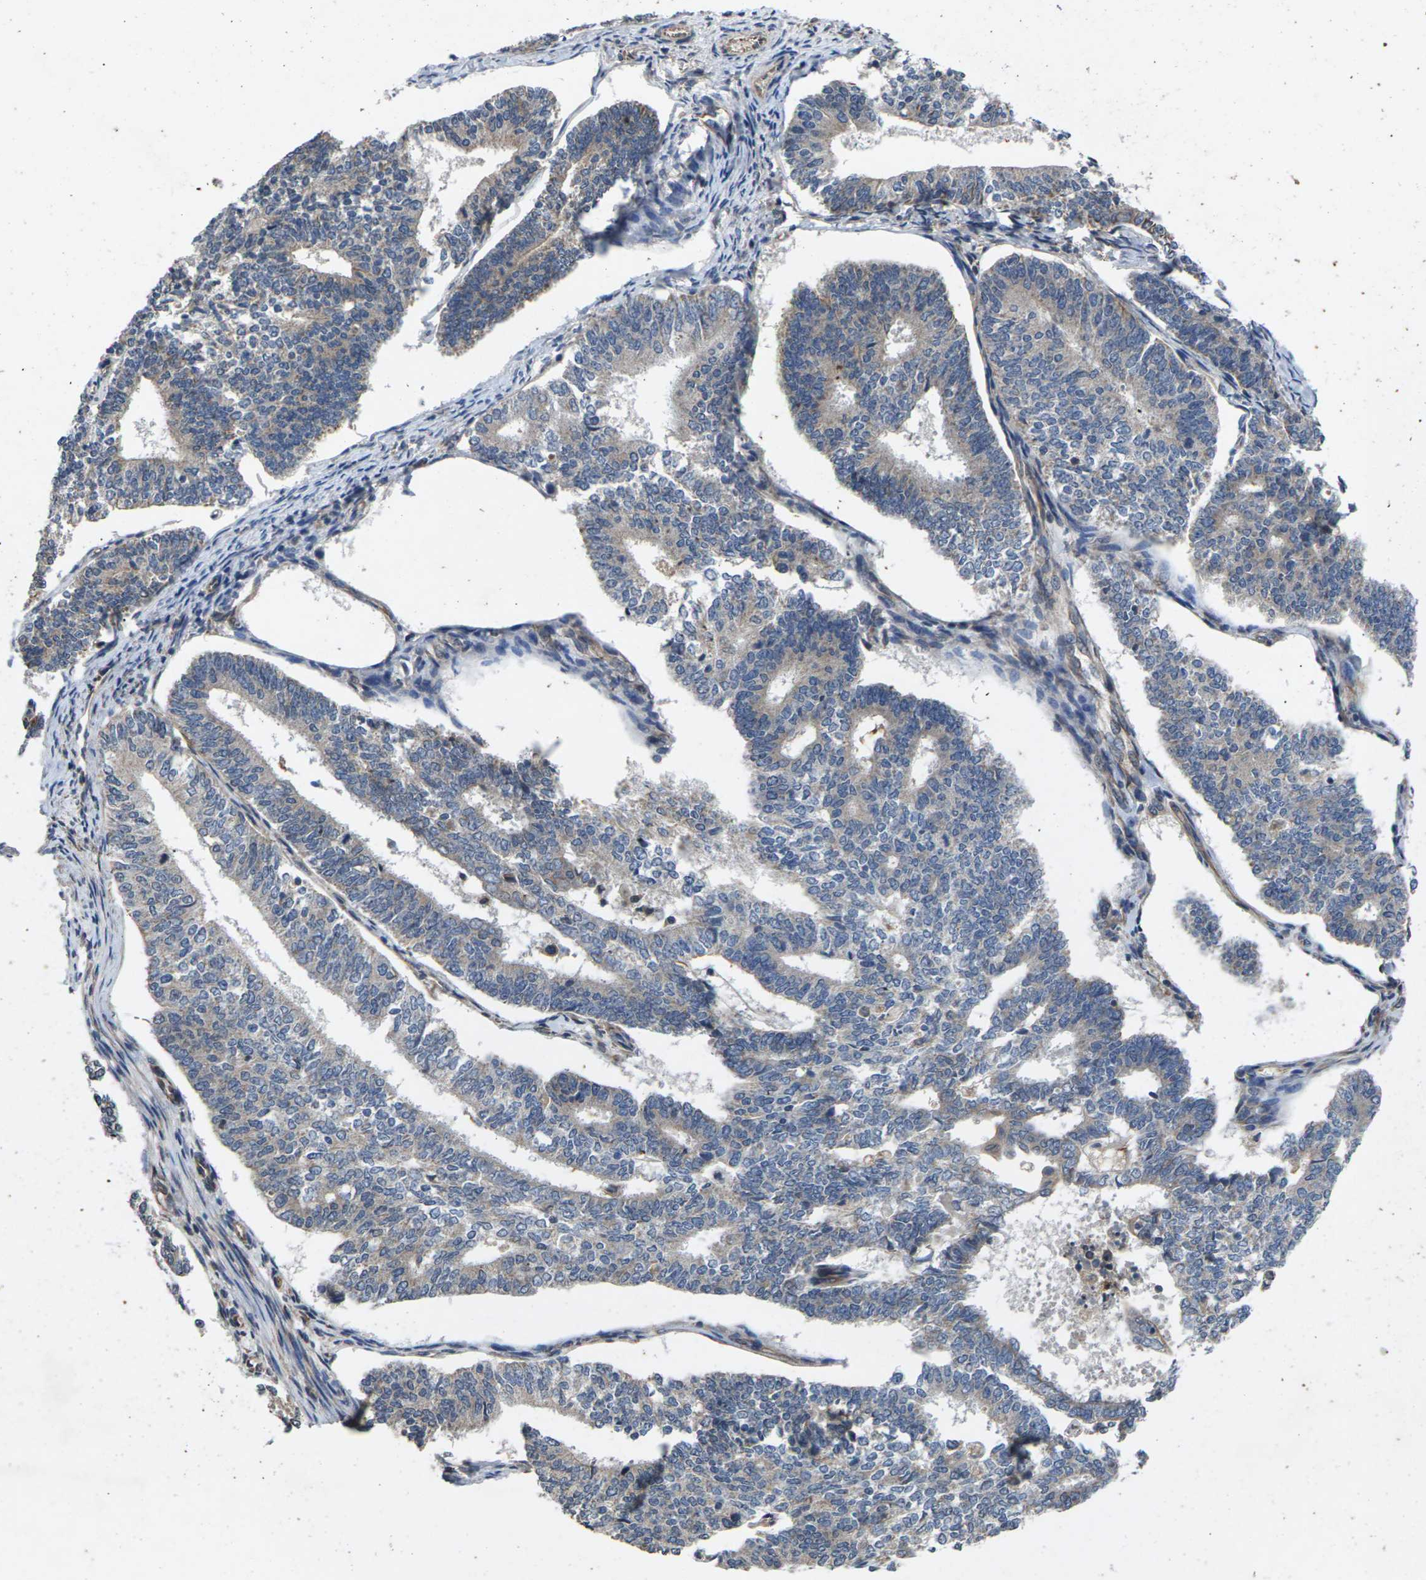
{"staining": {"intensity": "weak", "quantity": ">75%", "location": "cytoplasmic/membranous"}, "tissue": "endometrial cancer", "cell_type": "Tumor cells", "image_type": "cancer", "snomed": [{"axis": "morphology", "description": "Adenocarcinoma, NOS"}, {"axis": "topography", "description": "Endometrium"}], "caption": "There is low levels of weak cytoplasmic/membranous expression in tumor cells of endometrial cancer (adenocarcinoma), as demonstrated by immunohistochemical staining (brown color).", "gene": "DKK2", "patient": {"sex": "female", "age": 70}}